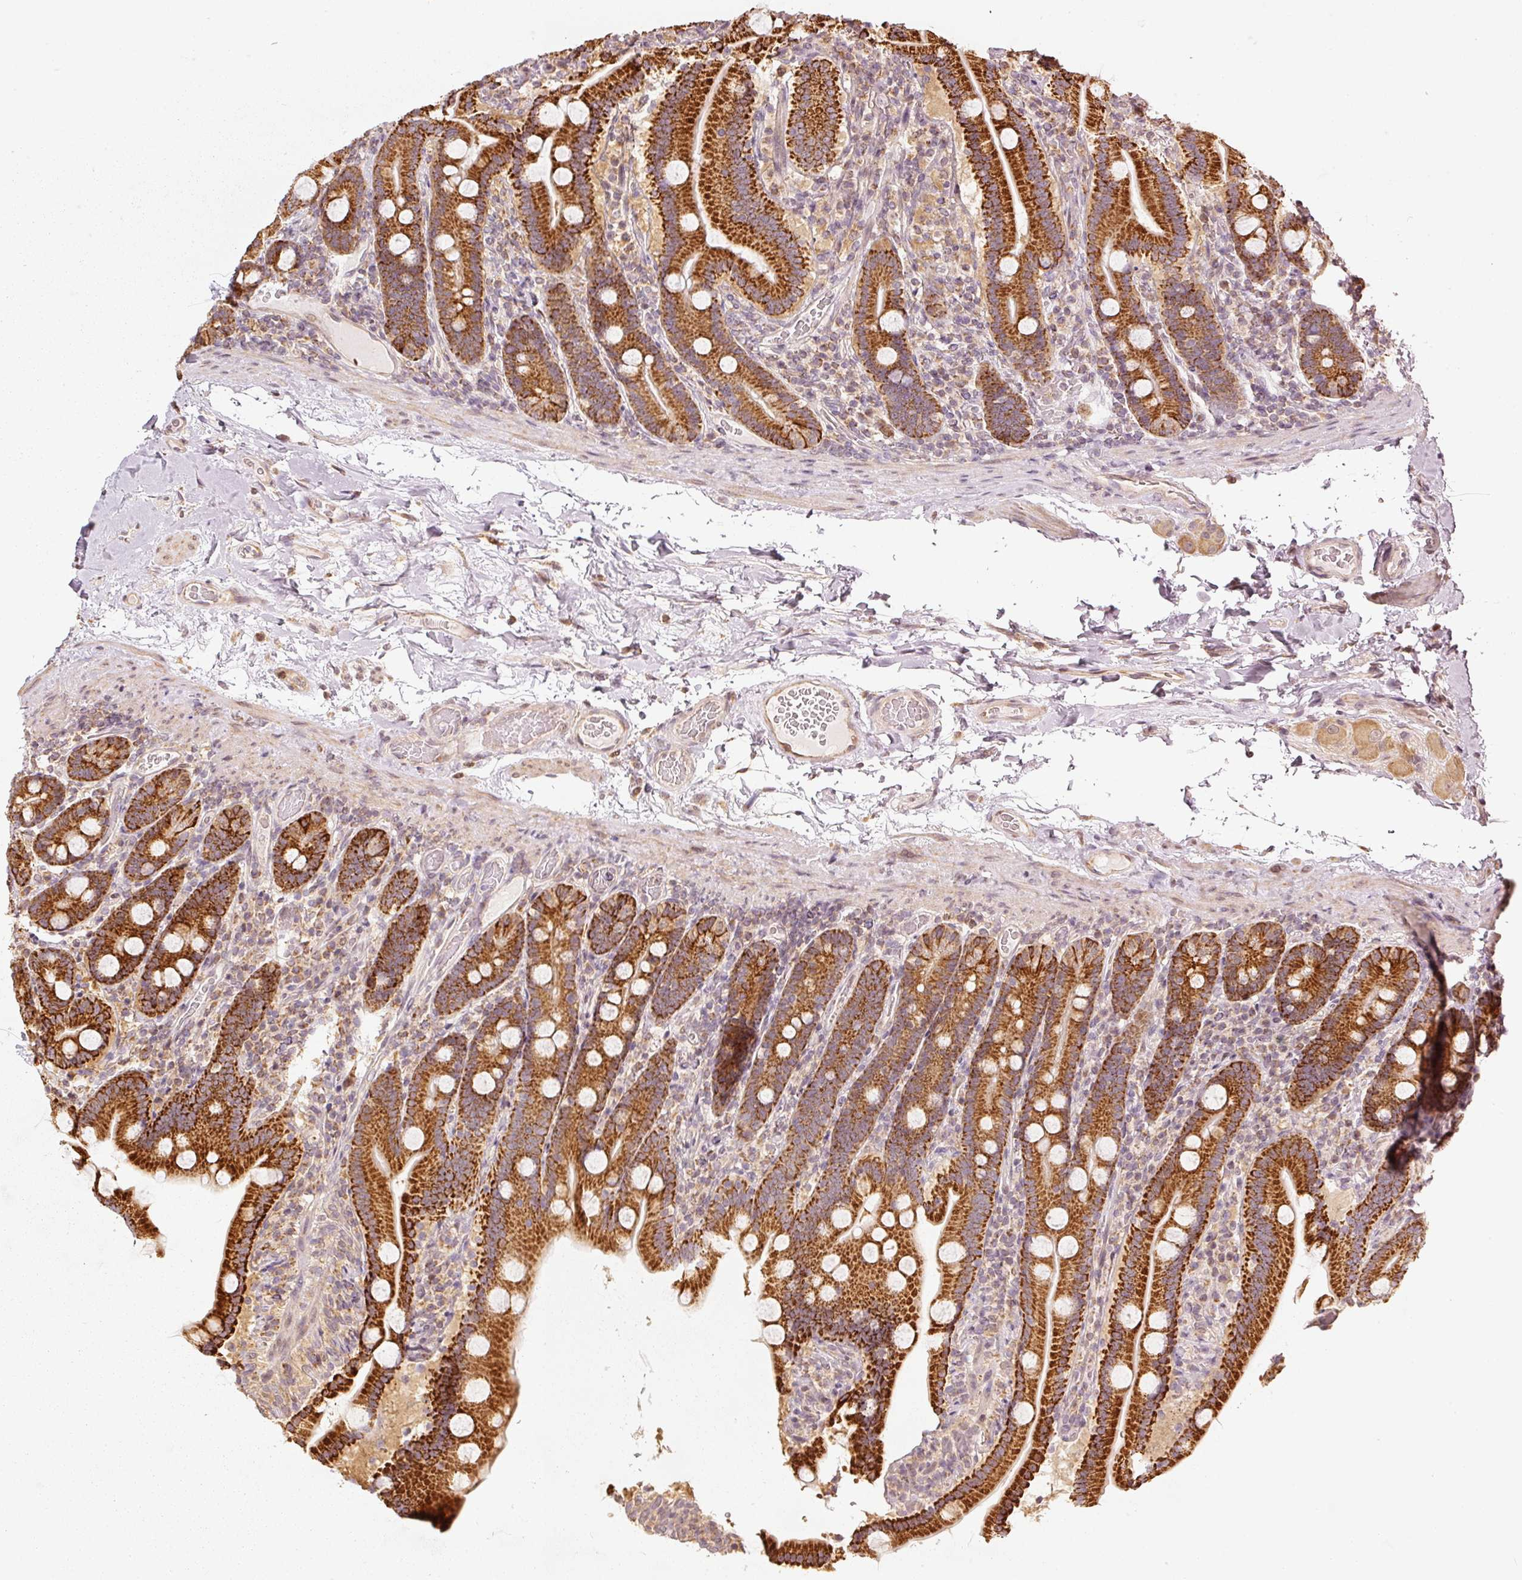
{"staining": {"intensity": "strong", "quantity": ">75%", "location": "cytoplasmic/membranous"}, "tissue": "duodenum", "cell_type": "Glandular cells", "image_type": "normal", "snomed": [{"axis": "morphology", "description": "Normal tissue, NOS"}, {"axis": "topography", "description": "Duodenum"}], "caption": "This image exhibits immunohistochemistry (IHC) staining of unremarkable duodenum, with high strong cytoplasmic/membranous positivity in approximately >75% of glandular cells.", "gene": "RAB35", "patient": {"sex": "male", "age": 55}}